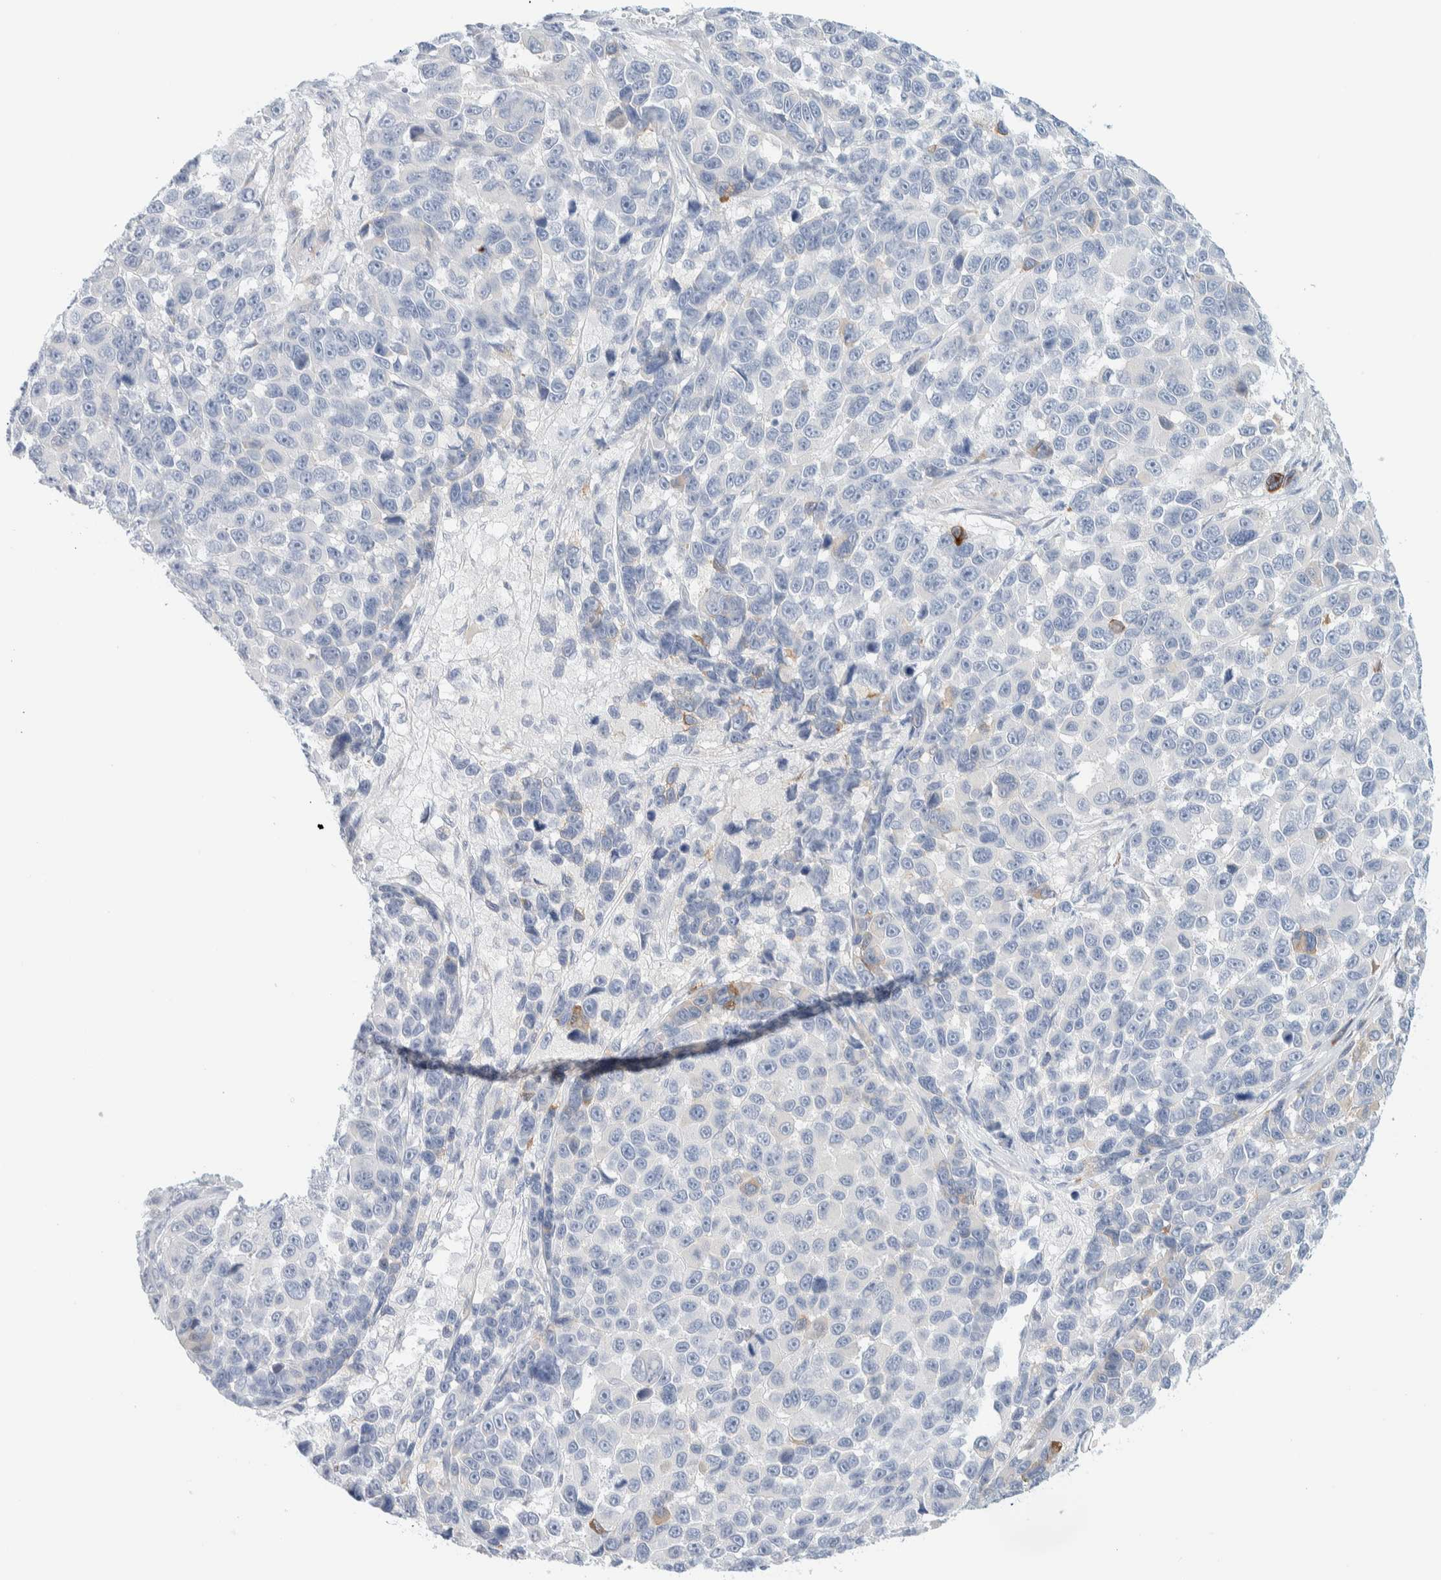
{"staining": {"intensity": "negative", "quantity": "none", "location": "none"}, "tissue": "melanoma", "cell_type": "Tumor cells", "image_type": "cancer", "snomed": [{"axis": "morphology", "description": "Malignant melanoma, NOS"}, {"axis": "topography", "description": "Skin"}], "caption": "Melanoma was stained to show a protein in brown. There is no significant expression in tumor cells. (DAB immunohistochemistry visualized using brightfield microscopy, high magnification).", "gene": "ATCAY", "patient": {"sex": "male", "age": 53}}